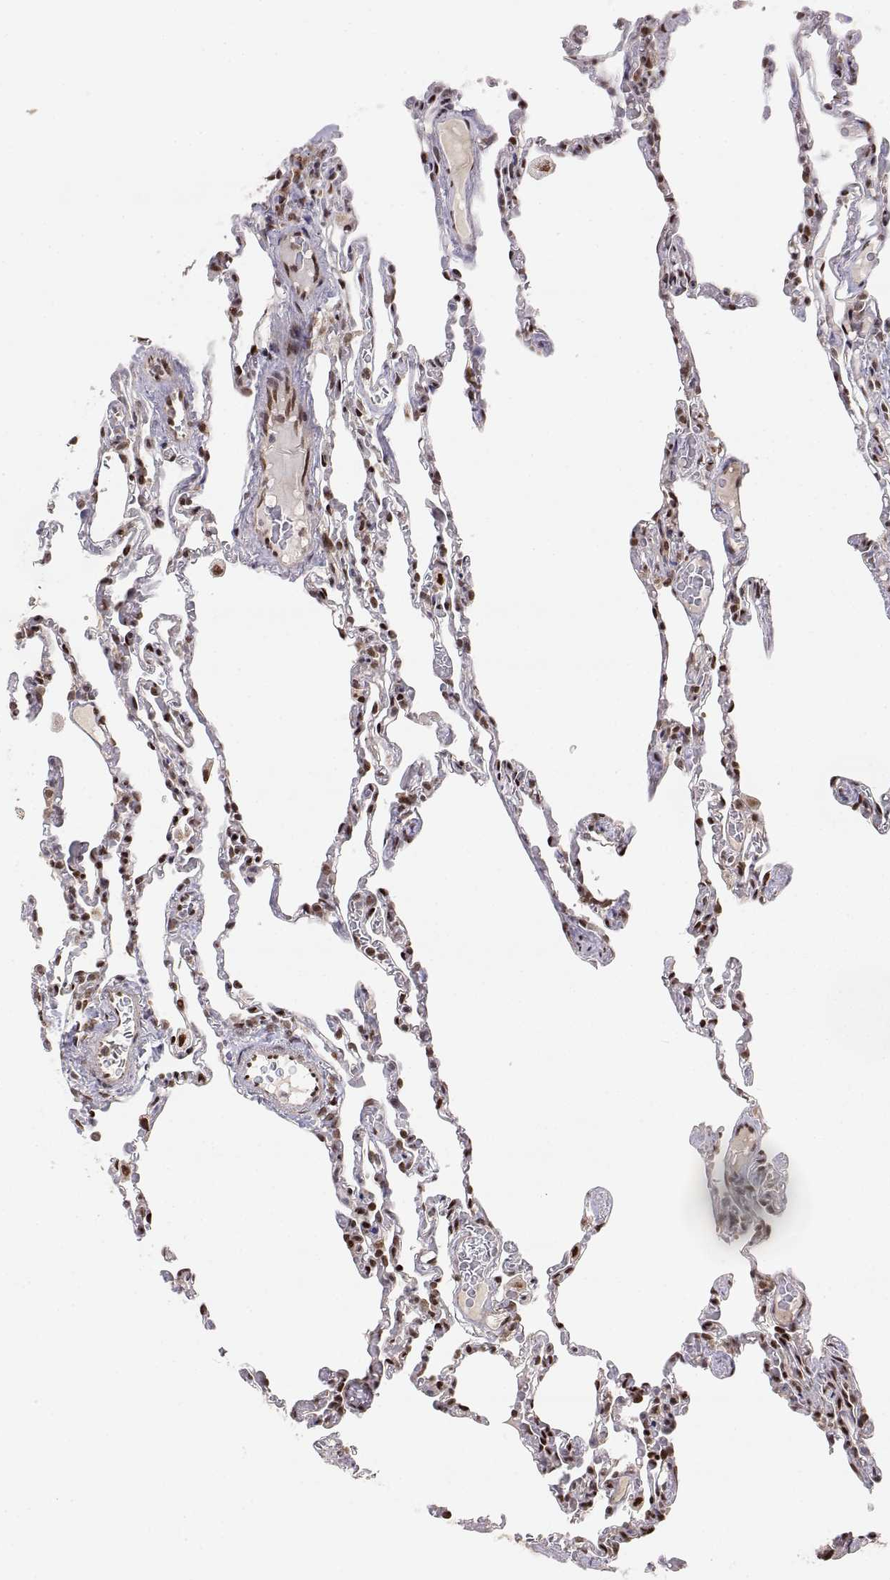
{"staining": {"intensity": "strong", "quantity": ">75%", "location": "nuclear"}, "tissue": "lung", "cell_type": "Alveolar cells", "image_type": "normal", "snomed": [{"axis": "morphology", "description": "Normal tissue, NOS"}, {"axis": "topography", "description": "Lung"}], "caption": "The immunohistochemical stain labels strong nuclear positivity in alveolar cells of benign lung.", "gene": "BRCA1", "patient": {"sex": "female", "age": 43}}